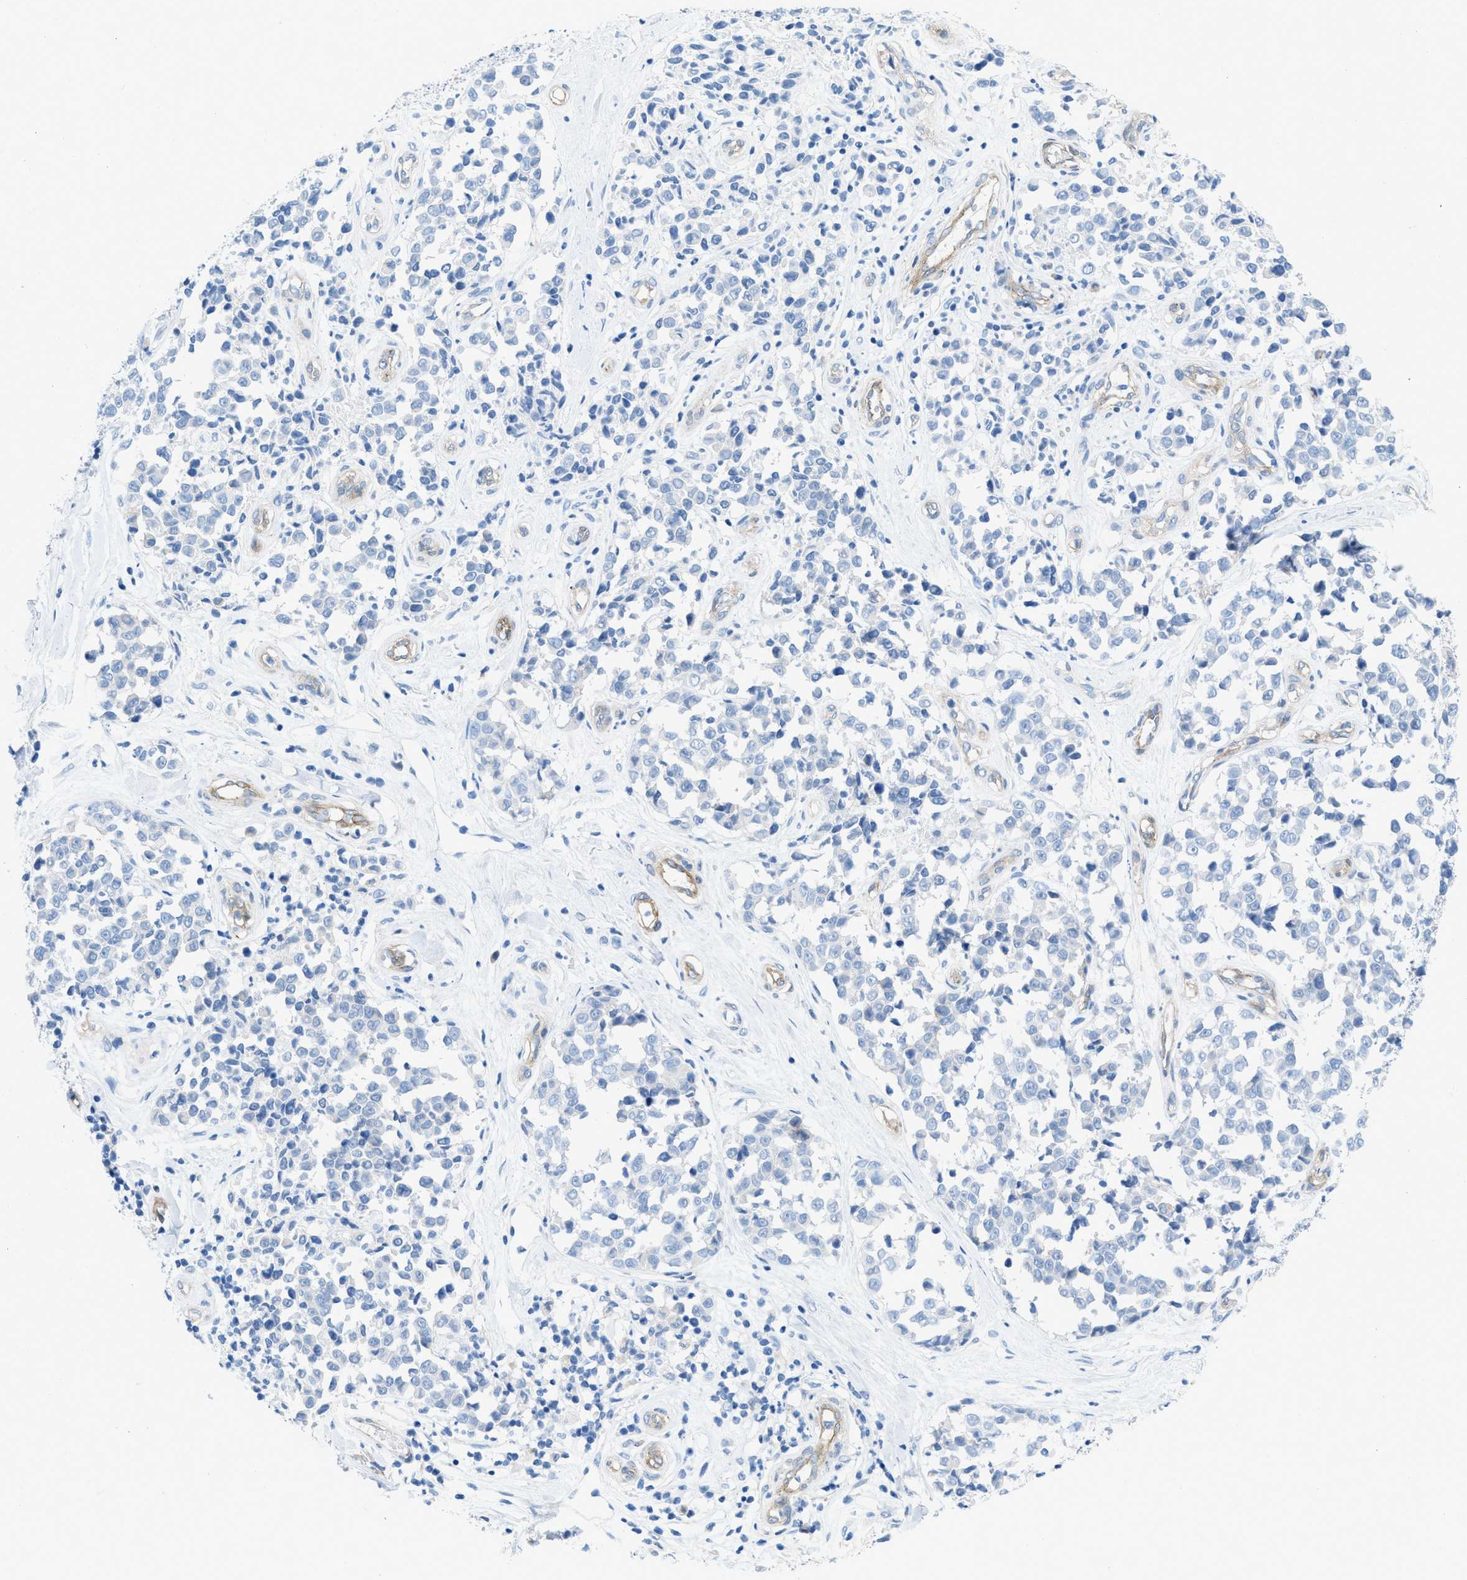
{"staining": {"intensity": "negative", "quantity": "none", "location": "none"}, "tissue": "melanoma", "cell_type": "Tumor cells", "image_type": "cancer", "snomed": [{"axis": "morphology", "description": "Malignant melanoma, NOS"}, {"axis": "topography", "description": "Skin"}], "caption": "An immunohistochemistry micrograph of malignant melanoma is shown. There is no staining in tumor cells of malignant melanoma.", "gene": "PDLIM5", "patient": {"sex": "female", "age": 64}}